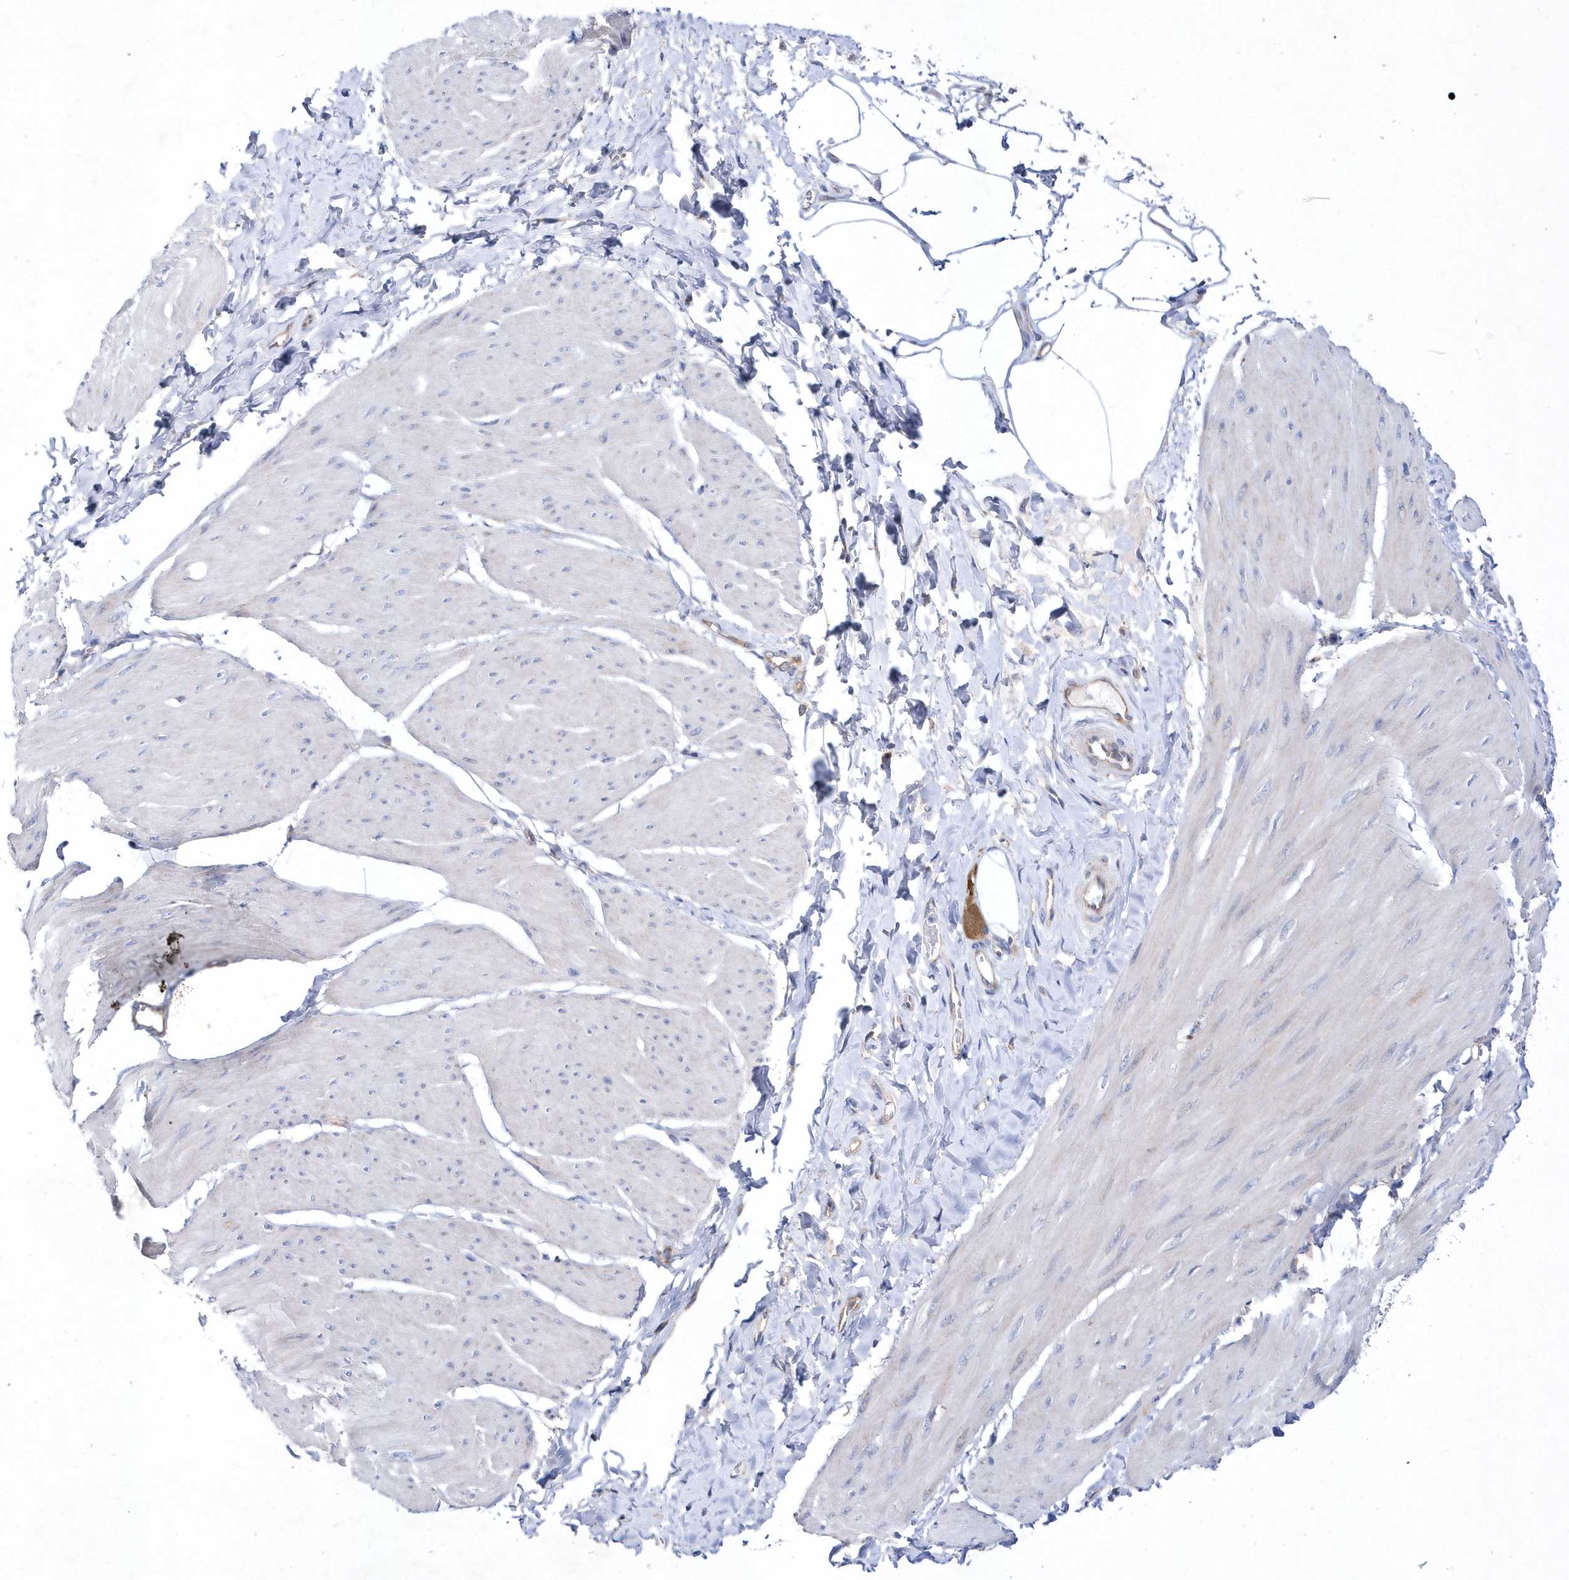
{"staining": {"intensity": "negative", "quantity": "none", "location": "none"}, "tissue": "smooth muscle", "cell_type": "Smooth muscle cells", "image_type": "normal", "snomed": [{"axis": "morphology", "description": "Urothelial carcinoma, High grade"}, {"axis": "topography", "description": "Urinary bladder"}], "caption": "Immunohistochemistry (IHC) image of benign smooth muscle: smooth muscle stained with DAB displays no significant protein staining in smooth muscle cells. (DAB (3,3'-diaminobenzidine) immunohistochemistry (IHC) with hematoxylin counter stain).", "gene": "JKAMP", "patient": {"sex": "male", "age": 46}}